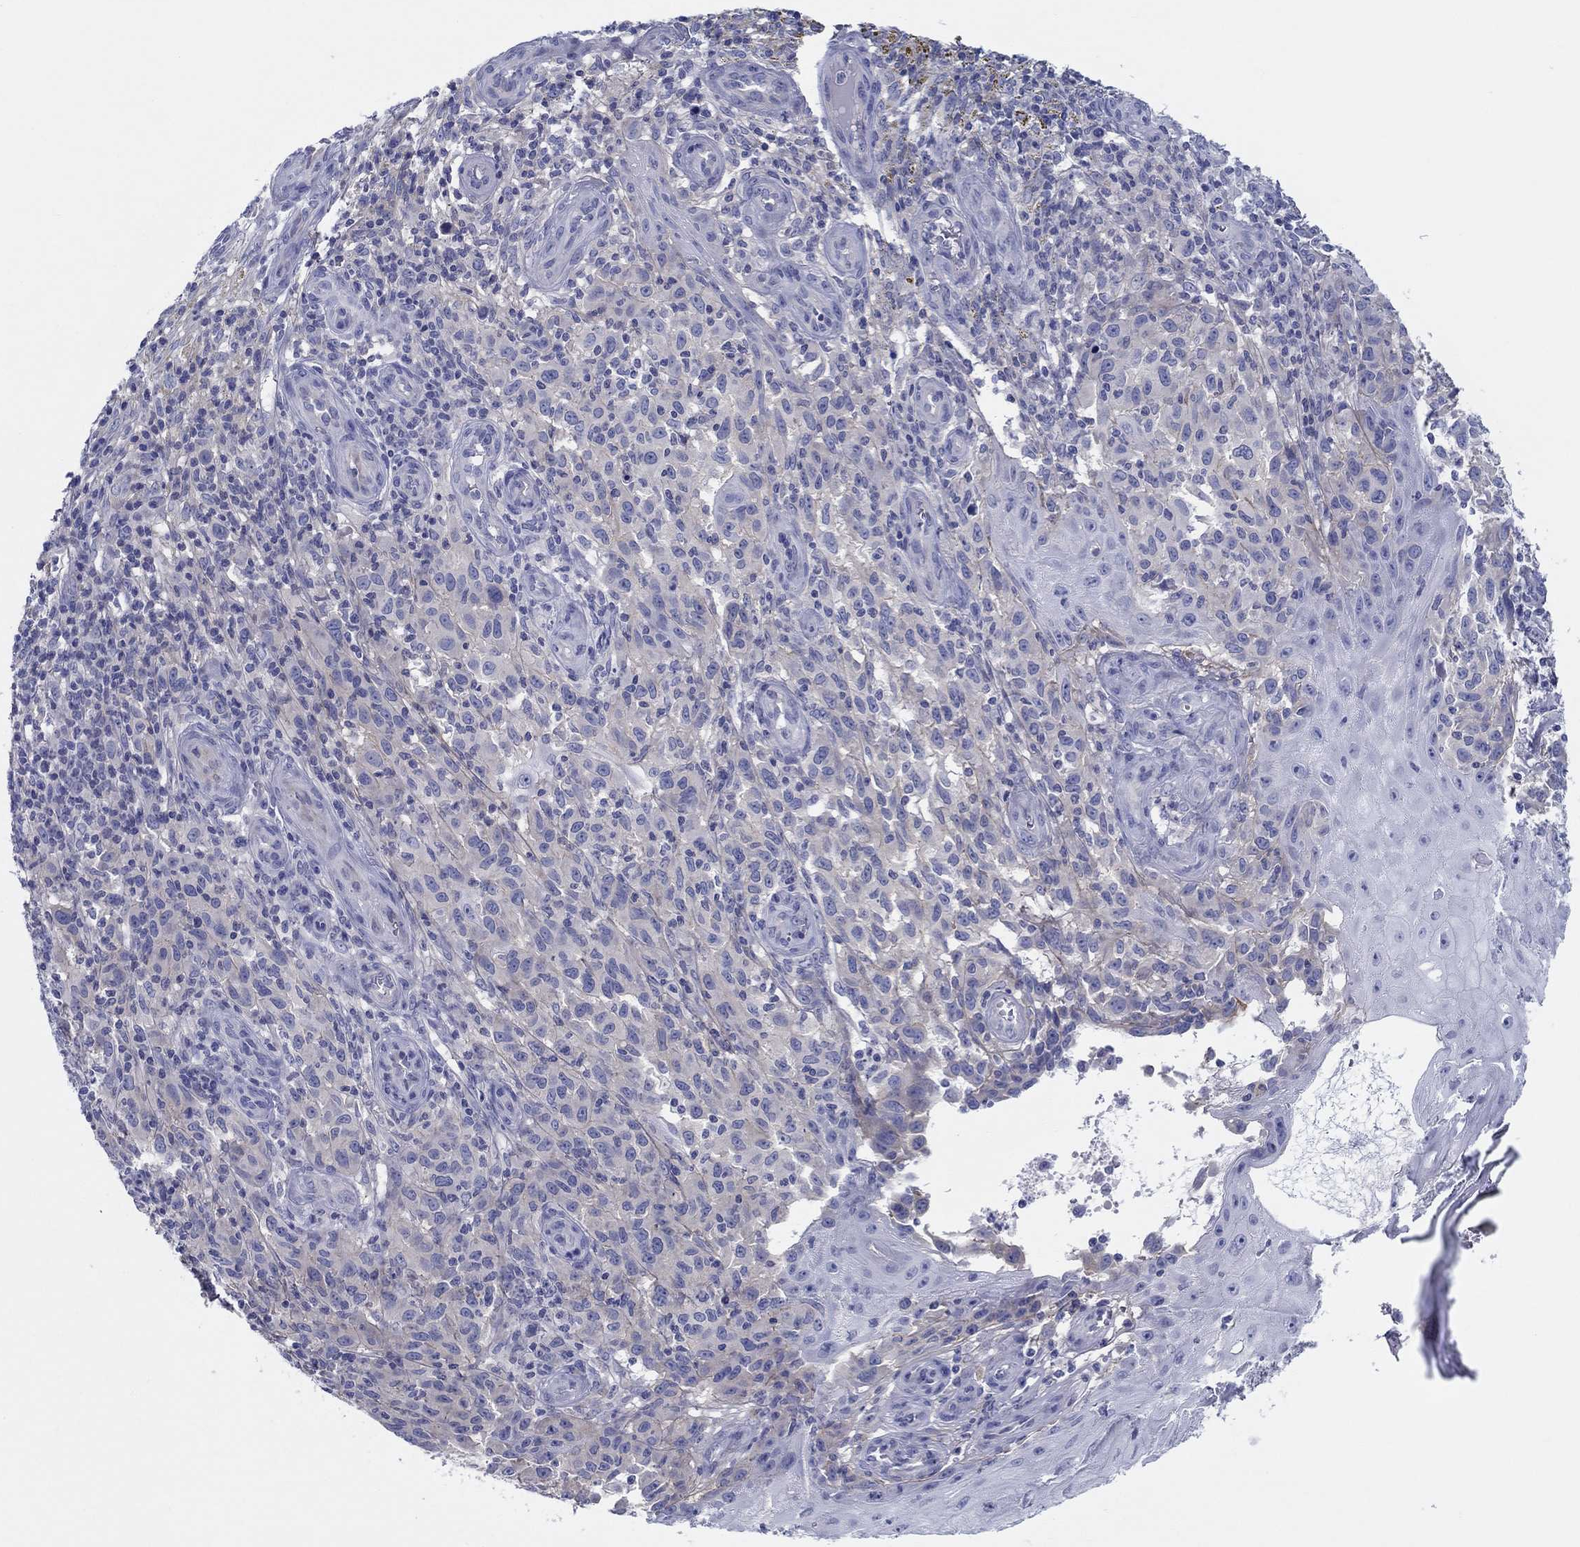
{"staining": {"intensity": "weak", "quantity": "<25%", "location": "cytoplasmic/membranous"}, "tissue": "melanoma", "cell_type": "Tumor cells", "image_type": "cancer", "snomed": [{"axis": "morphology", "description": "Malignant melanoma, NOS"}, {"axis": "topography", "description": "Skin"}], "caption": "Image shows no protein positivity in tumor cells of melanoma tissue.", "gene": "HAPLN4", "patient": {"sex": "female", "age": 53}}